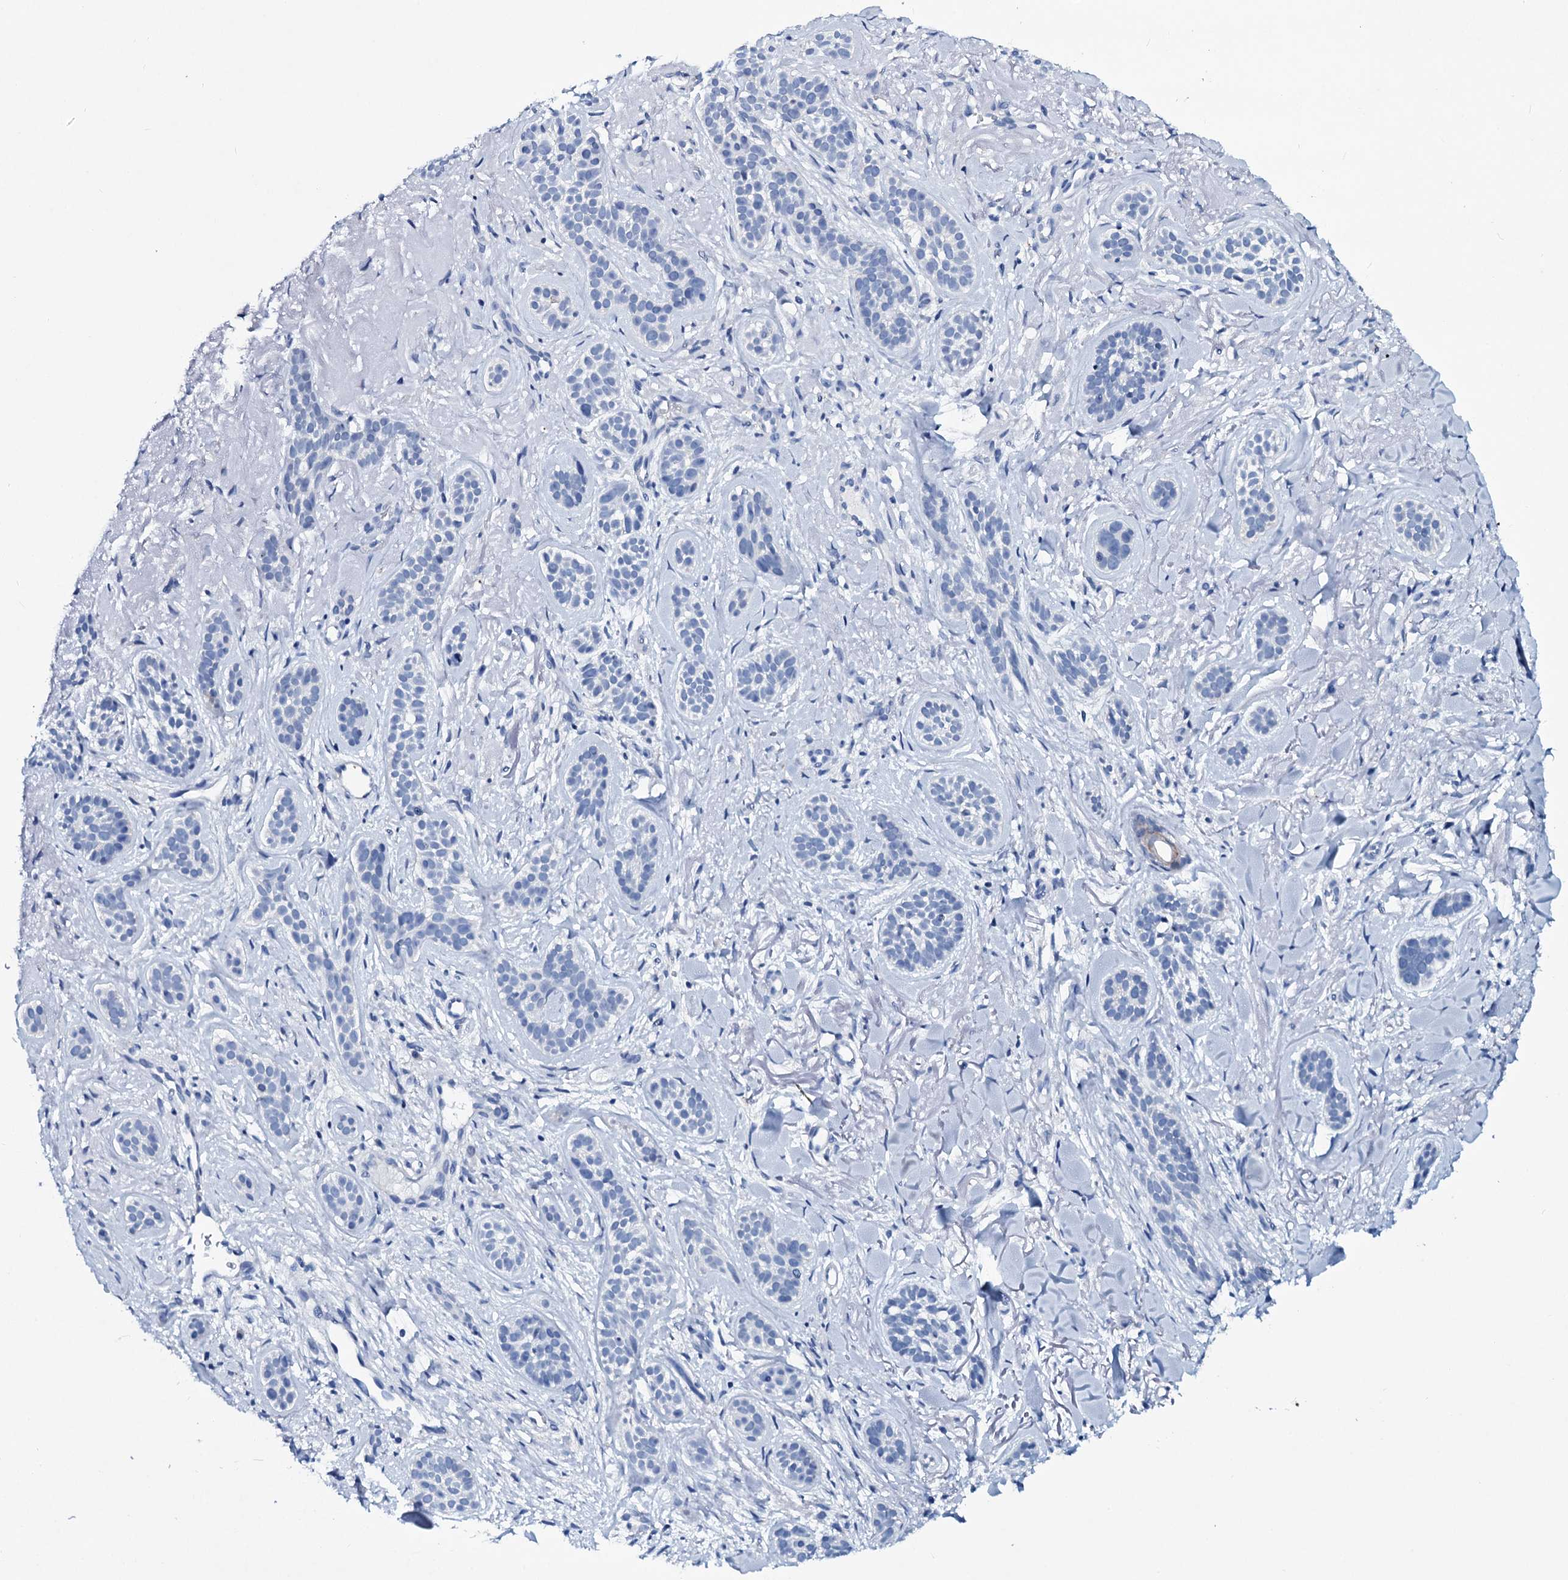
{"staining": {"intensity": "negative", "quantity": "none", "location": "none"}, "tissue": "skin cancer", "cell_type": "Tumor cells", "image_type": "cancer", "snomed": [{"axis": "morphology", "description": "Basal cell carcinoma"}, {"axis": "topography", "description": "Skin"}], "caption": "Skin cancer (basal cell carcinoma) was stained to show a protein in brown. There is no significant expression in tumor cells. Brightfield microscopy of IHC stained with DAB (3,3'-diaminobenzidine) (brown) and hematoxylin (blue), captured at high magnification.", "gene": "TPGS2", "patient": {"sex": "male", "age": 71}}